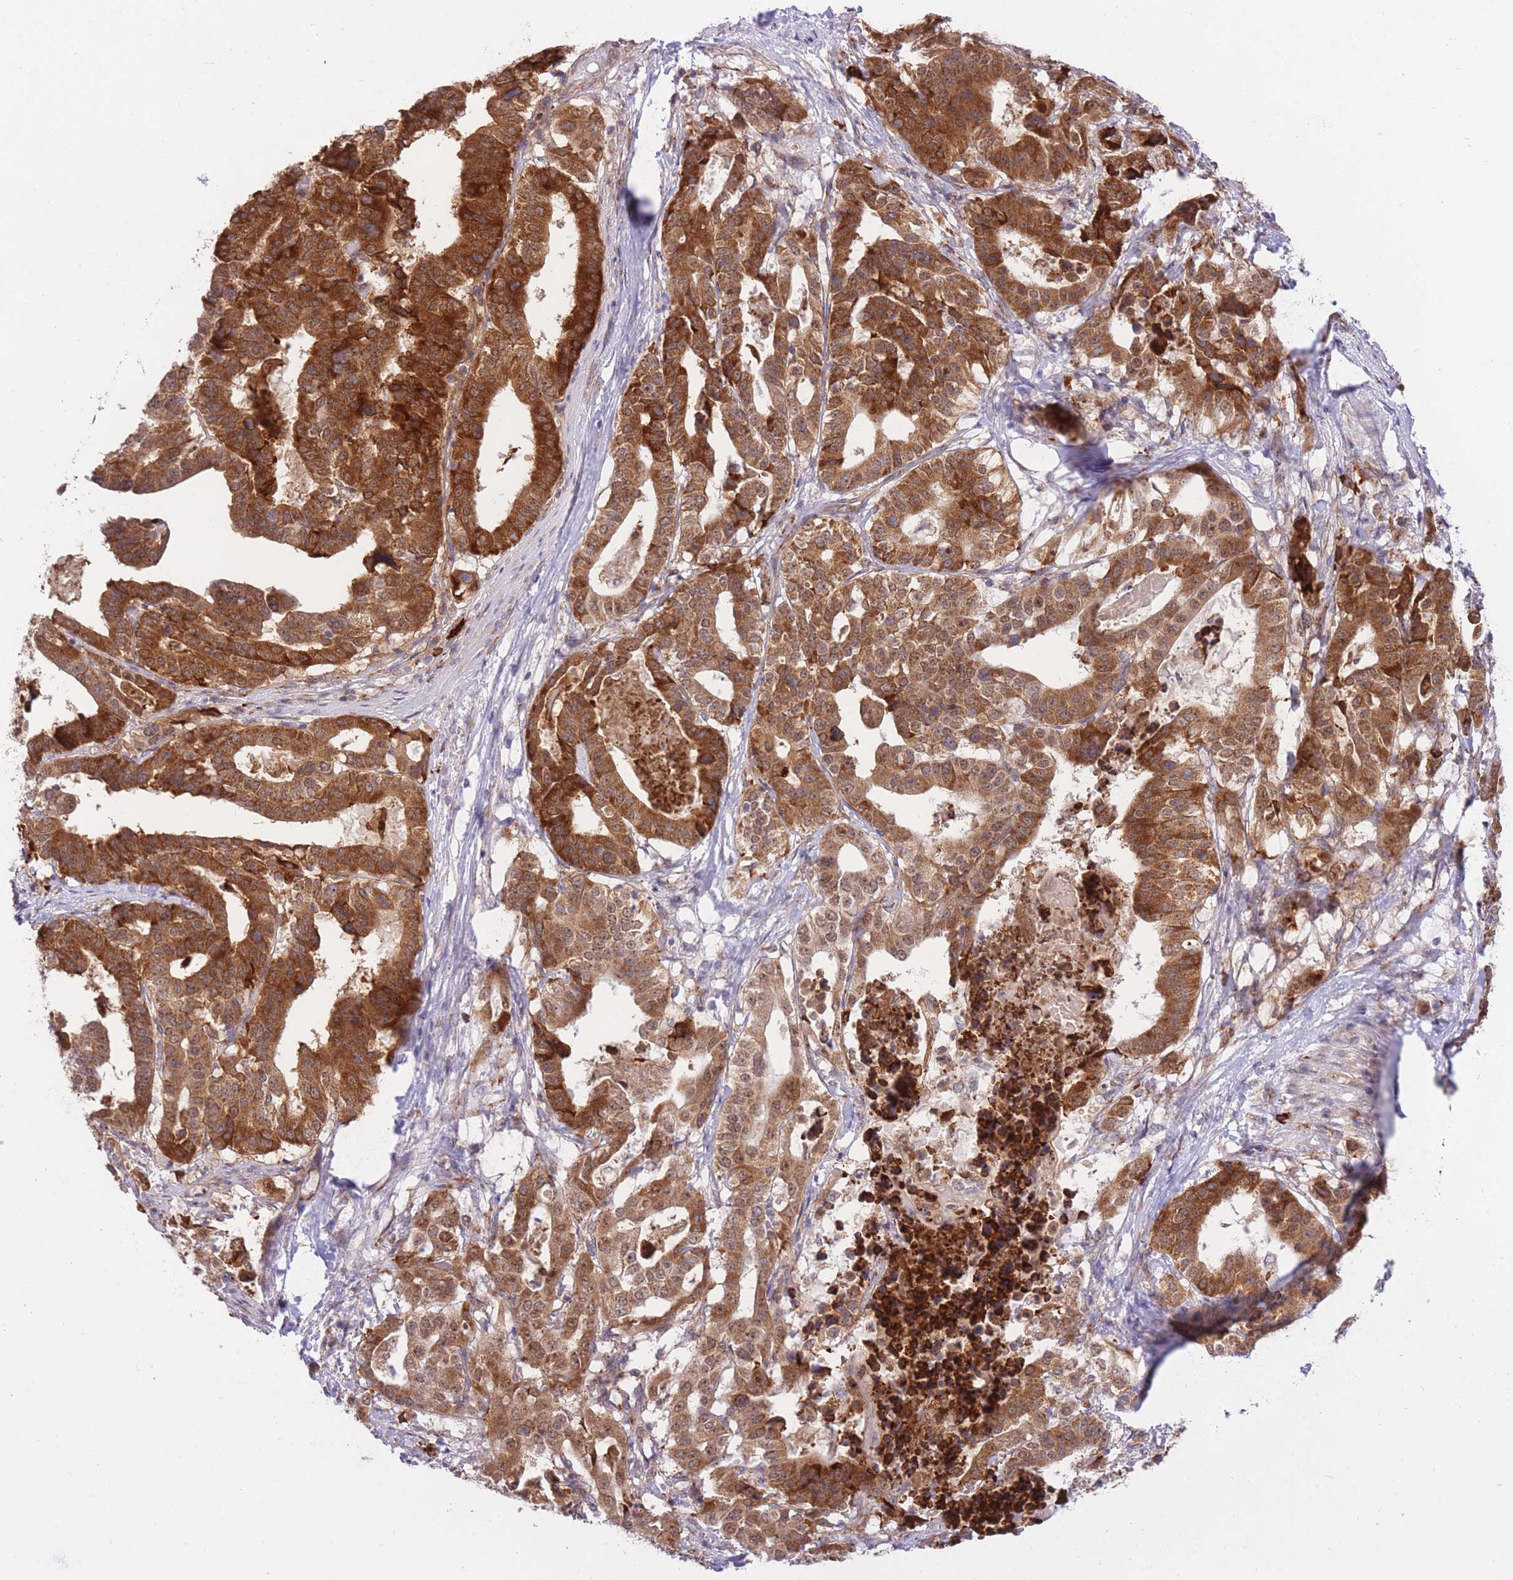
{"staining": {"intensity": "strong", "quantity": ">75%", "location": "cytoplasmic/membranous,nuclear"}, "tissue": "stomach cancer", "cell_type": "Tumor cells", "image_type": "cancer", "snomed": [{"axis": "morphology", "description": "Adenocarcinoma, NOS"}, {"axis": "topography", "description": "Stomach"}], "caption": "Protein expression analysis of adenocarcinoma (stomach) reveals strong cytoplasmic/membranous and nuclear positivity in approximately >75% of tumor cells. (DAB (3,3'-diaminobenzidine) = brown stain, brightfield microscopy at high magnification).", "gene": "EXOSC8", "patient": {"sex": "male", "age": 48}}